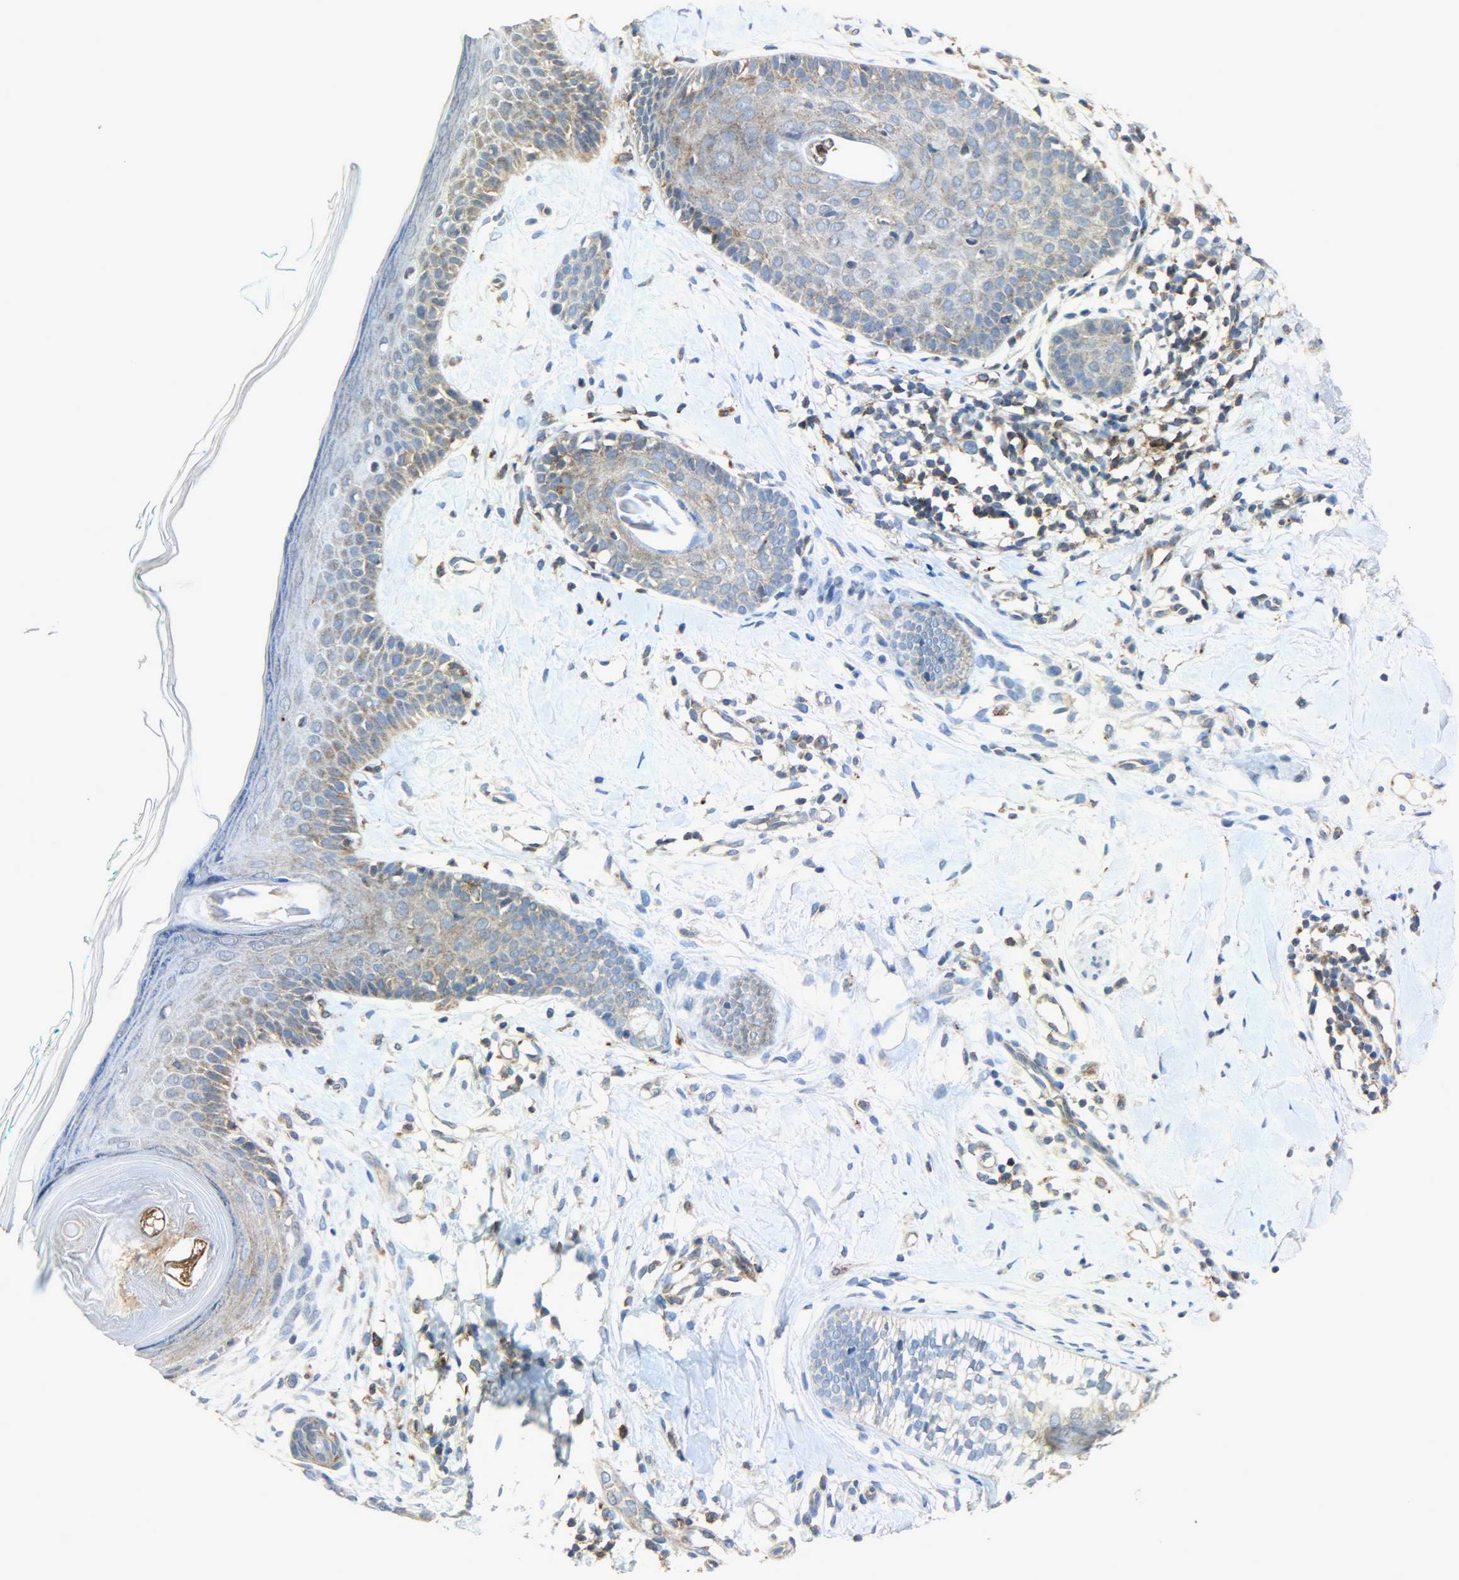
{"staining": {"intensity": "weak", "quantity": ">75%", "location": "cytoplasmic/membranous"}, "tissue": "skin cancer", "cell_type": "Tumor cells", "image_type": "cancer", "snomed": [{"axis": "morphology", "description": "Basal cell carcinoma"}, {"axis": "topography", "description": "Skin"}], "caption": "Protein staining by IHC reveals weak cytoplasmic/membranous expression in approximately >75% of tumor cells in skin cancer.", "gene": "GIT2", "patient": {"sex": "female", "age": 58}}